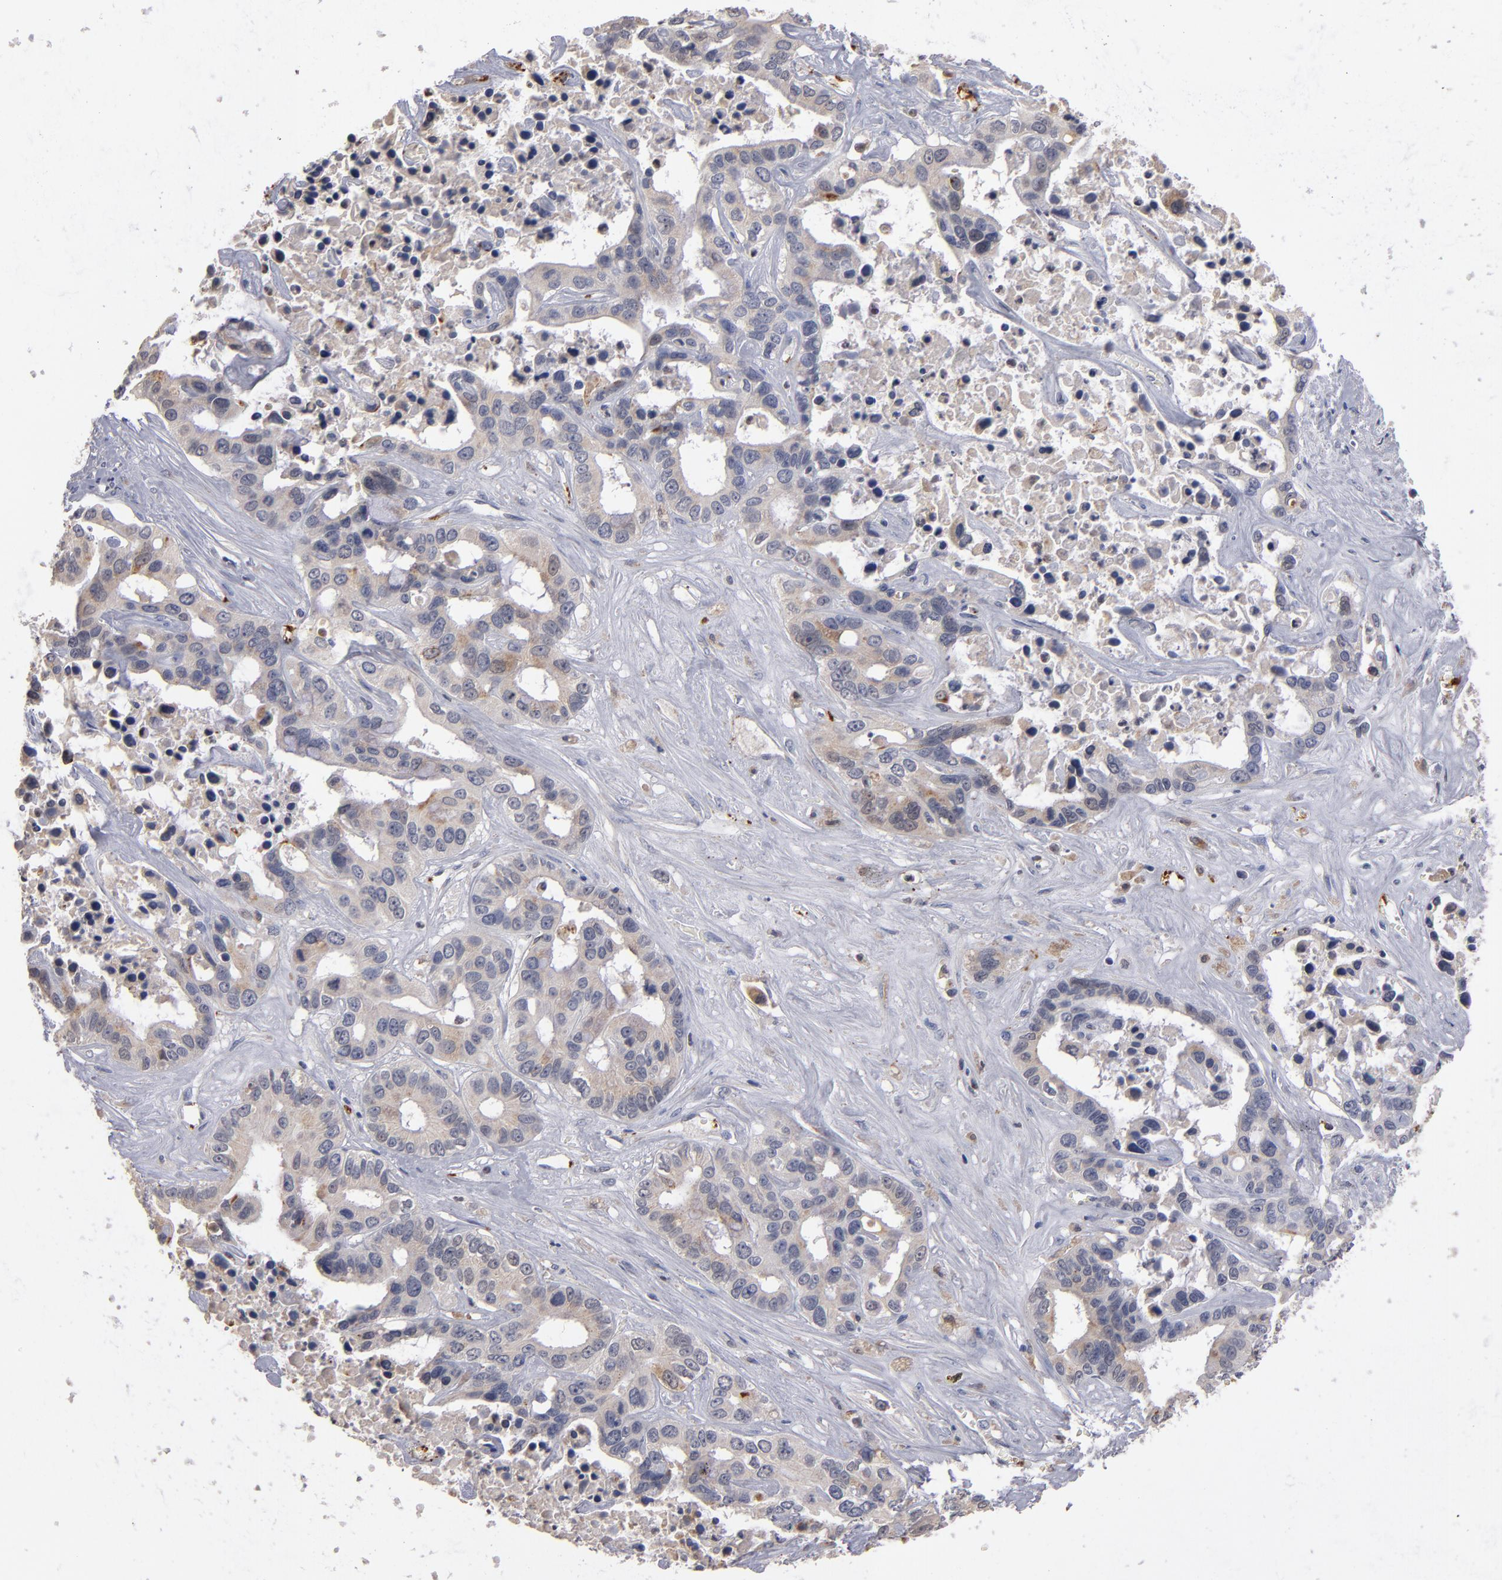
{"staining": {"intensity": "weak", "quantity": "<25%", "location": "cytoplasmic/membranous"}, "tissue": "liver cancer", "cell_type": "Tumor cells", "image_type": "cancer", "snomed": [{"axis": "morphology", "description": "Cholangiocarcinoma"}, {"axis": "topography", "description": "Liver"}], "caption": "Histopathology image shows no significant protein staining in tumor cells of liver cancer.", "gene": "SELP", "patient": {"sex": "female", "age": 65}}